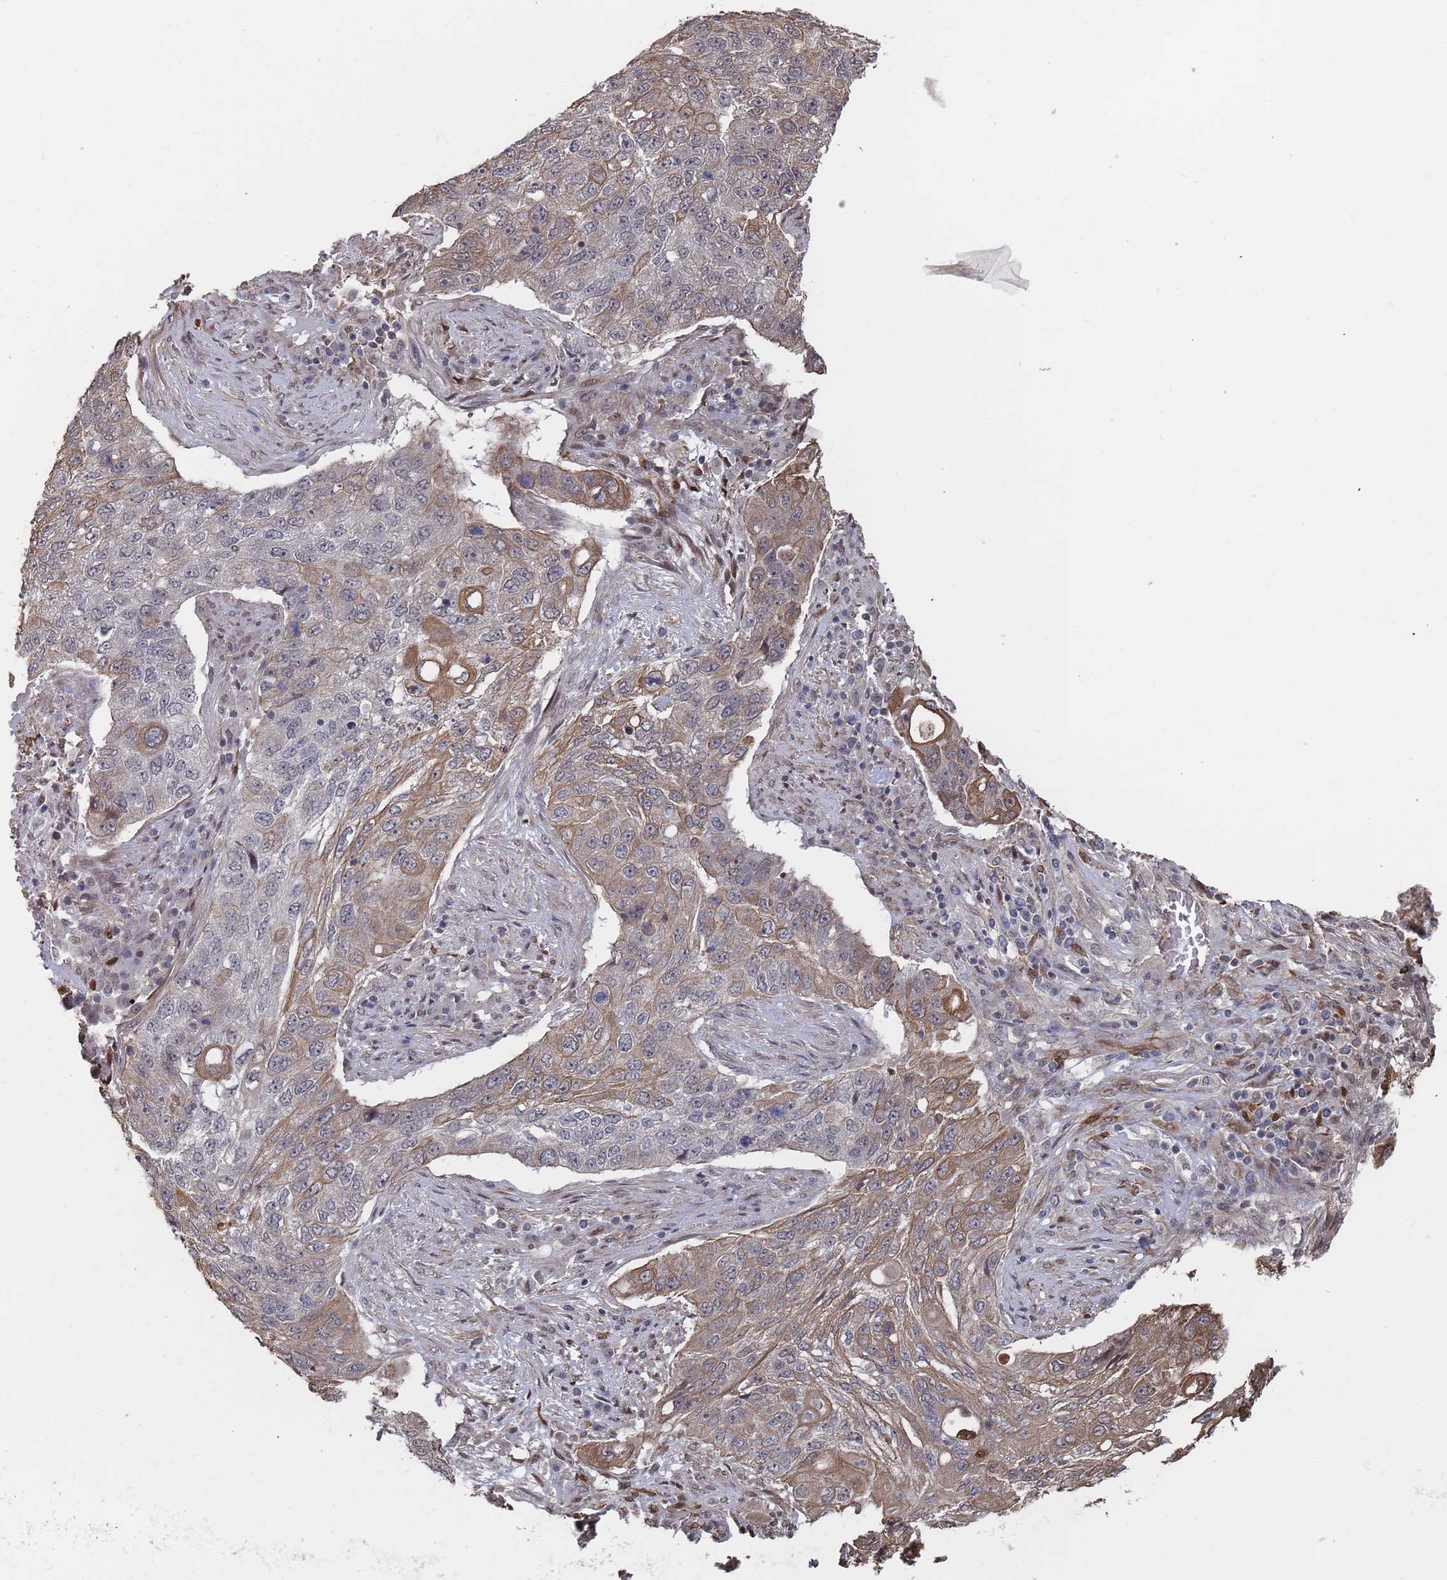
{"staining": {"intensity": "moderate", "quantity": "25%-75%", "location": "cytoplasmic/membranous"}, "tissue": "lung cancer", "cell_type": "Tumor cells", "image_type": "cancer", "snomed": [{"axis": "morphology", "description": "Squamous cell carcinoma, NOS"}, {"axis": "topography", "description": "Lung"}], "caption": "DAB (3,3'-diaminobenzidine) immunohistochemical staining of human lung cancer (squamous cell carcinoma) demonstrates moderate cytoplasmic/membranous protein staining in approximately 25%-75% of tumor cells. (Brightfield microscopy of DAB IHC at high magnification).", "gene": "DGKD", "patient": {"sex": "female", "age": 63}}